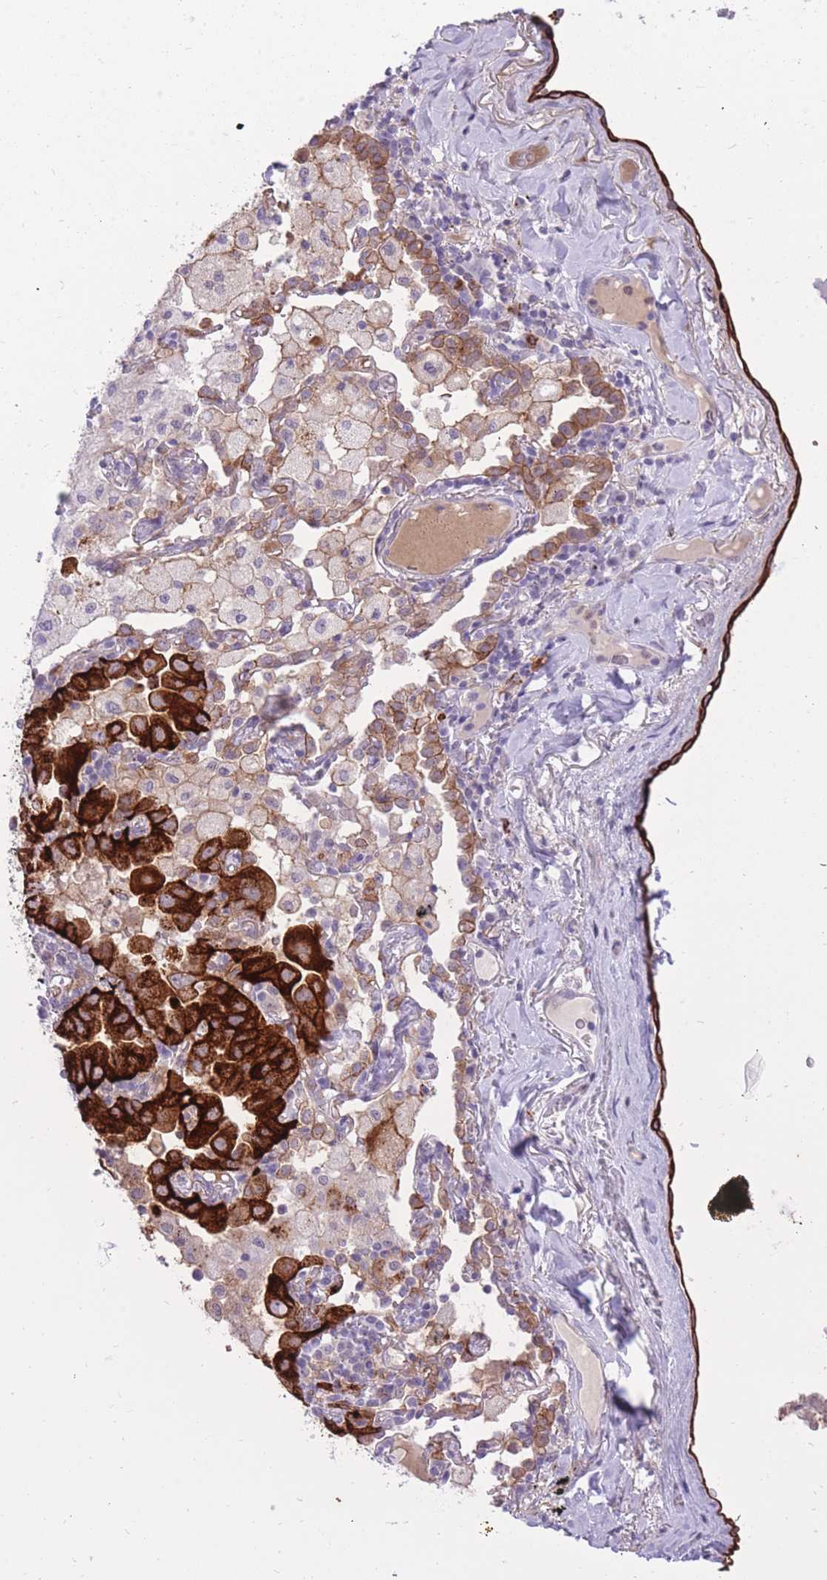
{"staining": {"intensity": "strong", "quantity": ">75%", "location": "cytoplasmic/membranous"}, "tissue": "lung cancer", "cell_type": "Tumor cells", "image_type": "cancer", "snomed": [{"axis": "morphology", "description": "Adenocarcinoma, NOS"}, {"axis": "topography", "description": "Lung"}], "caption": "This is an image of IHC staining of lung cancer (adenocarcinoma), which shows strong positivity in the cytoplasmic/membranous of tumor cells.", "gene": "MEIS3", "patient": {"sex": "male", "age": 64}}